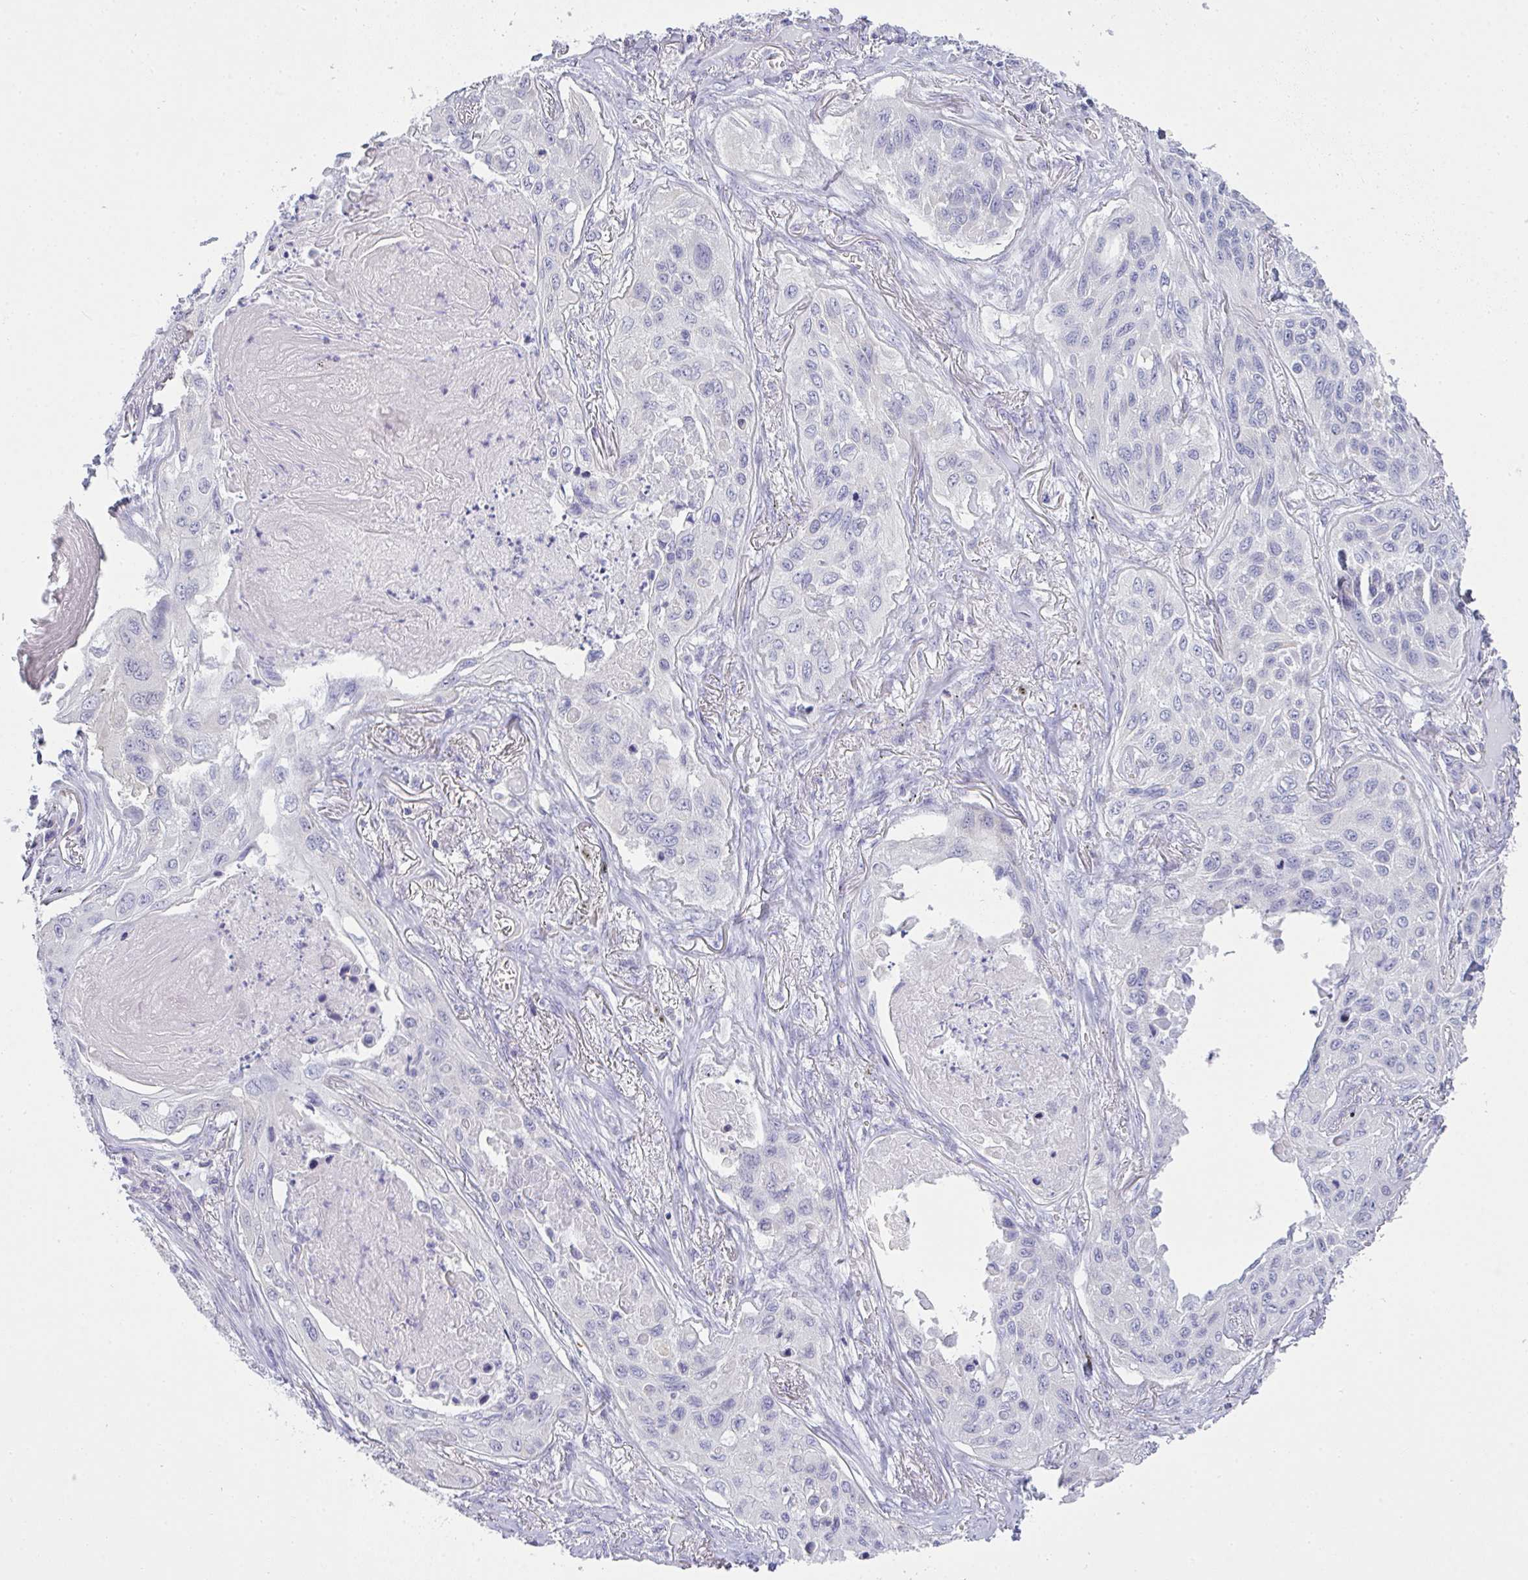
{"staining": {"intensity": "negative", "quantity": "none", "location": "none"}, "tissue": "lung cancer", "cell_type": "Tumor cells", "image_type": "cancer", "snomed": [{"axis": "morphology", "description": "Squamous cell carcinoma, NOS"}, {"axis": "topography", "description": "Lung"}], "caption": "Lung cancer was stained to show a protein in brown. There is no significant positivity in tumor cells.", "gene": "GSDMB", "patient": {"sex": "male", "age": 75}}